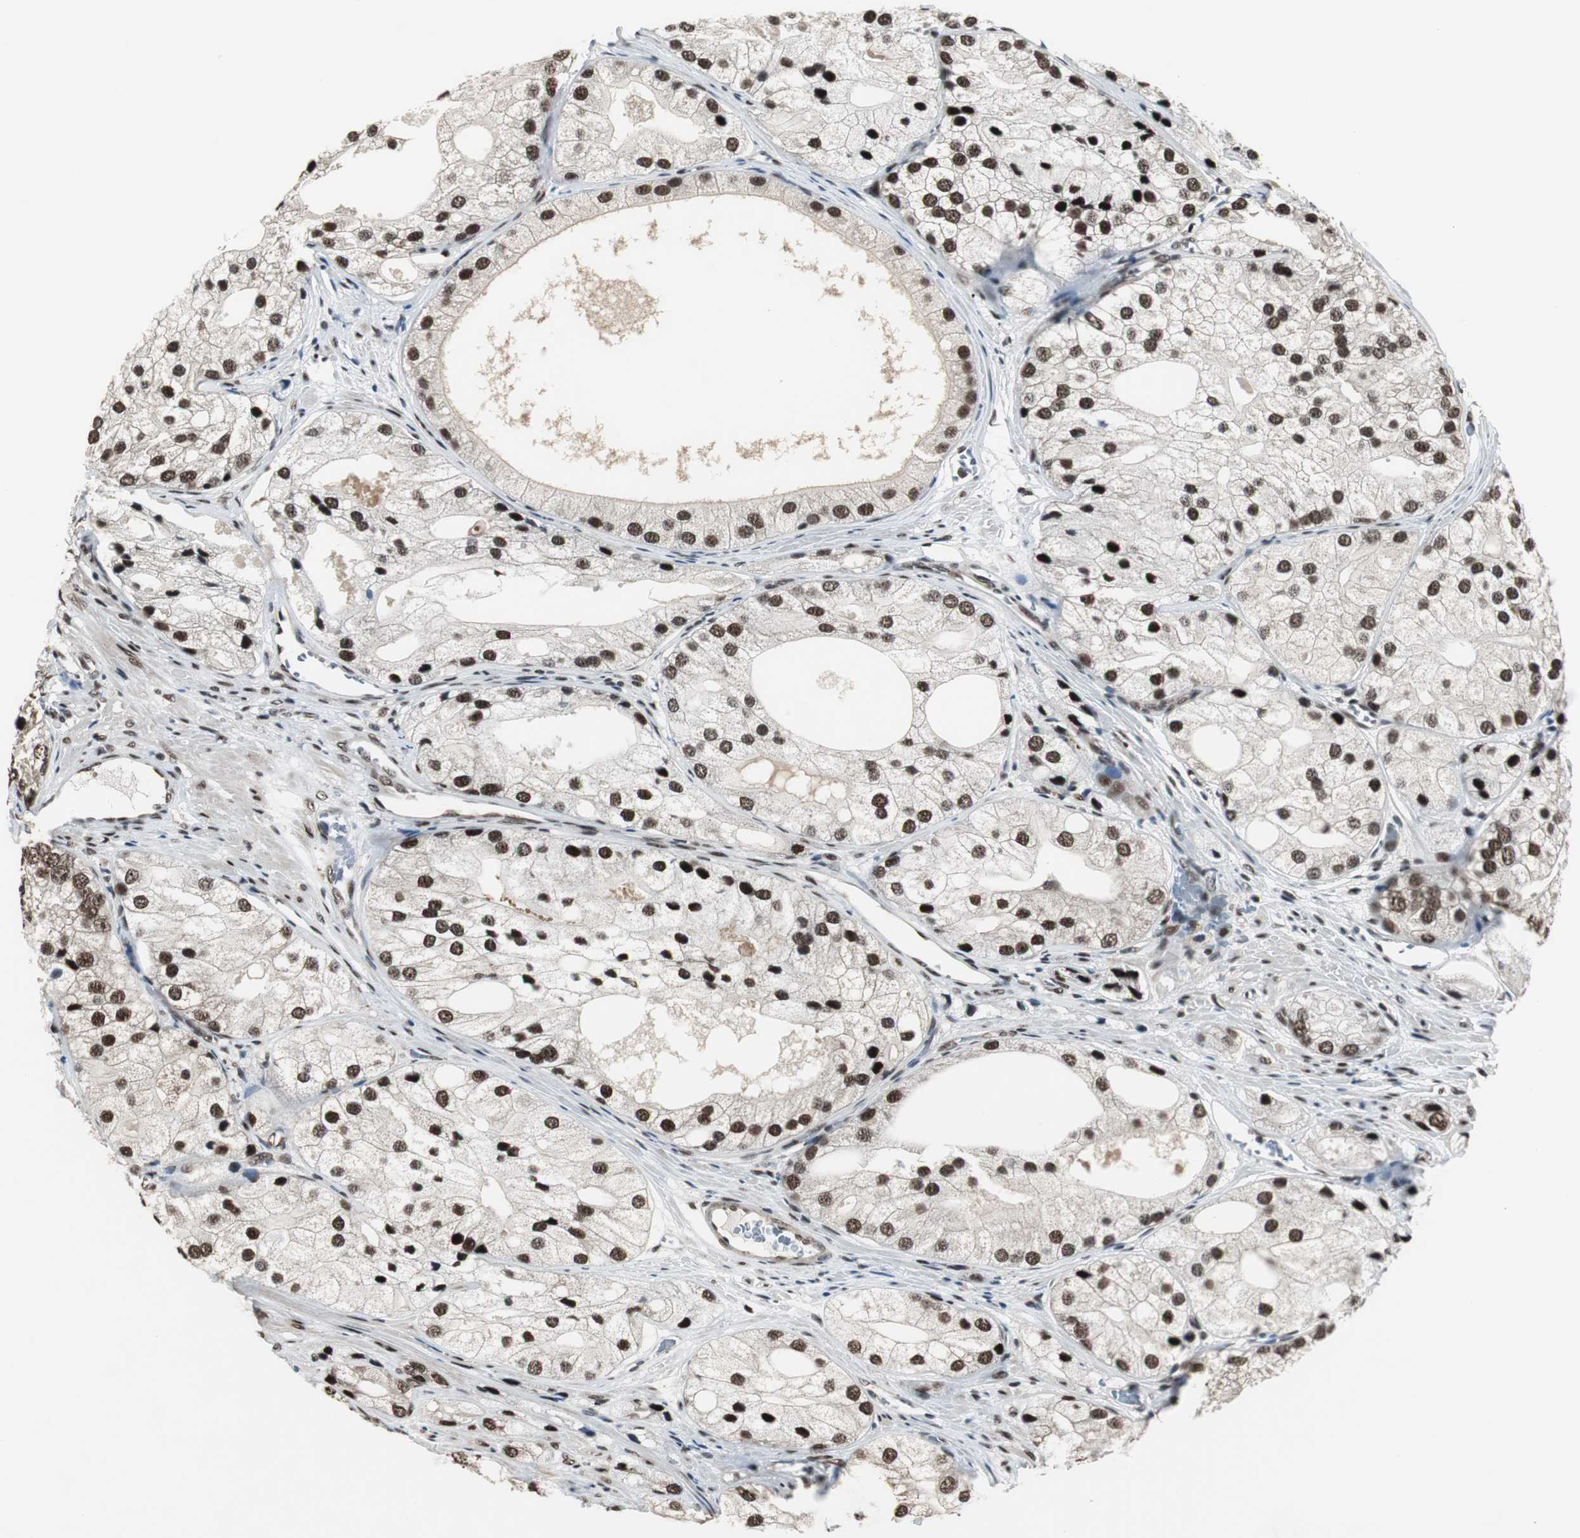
{"staining": {"intensity": "strong", "quantity": ">75%", "location": "nuclear"}, "tissue": "prostate cancer", "cell_type": "Tumor cells", "image_type": "cancer", "snomed": [{"axis": "morphology", "description": "Adenocarcinoma, Low grade"}, {"axis": "topography", "description": "Prostate"}], "caption": "An immunohistochemistry (IHC) micrograph of neoplastic tissue is shown. Protein staining in brown labels strong nuclear positivity in low-grade adenocarcinoma (prostate) within tumor cells.", "gene": "CDK9", "patient": {"sex": "male", "age": 69}}